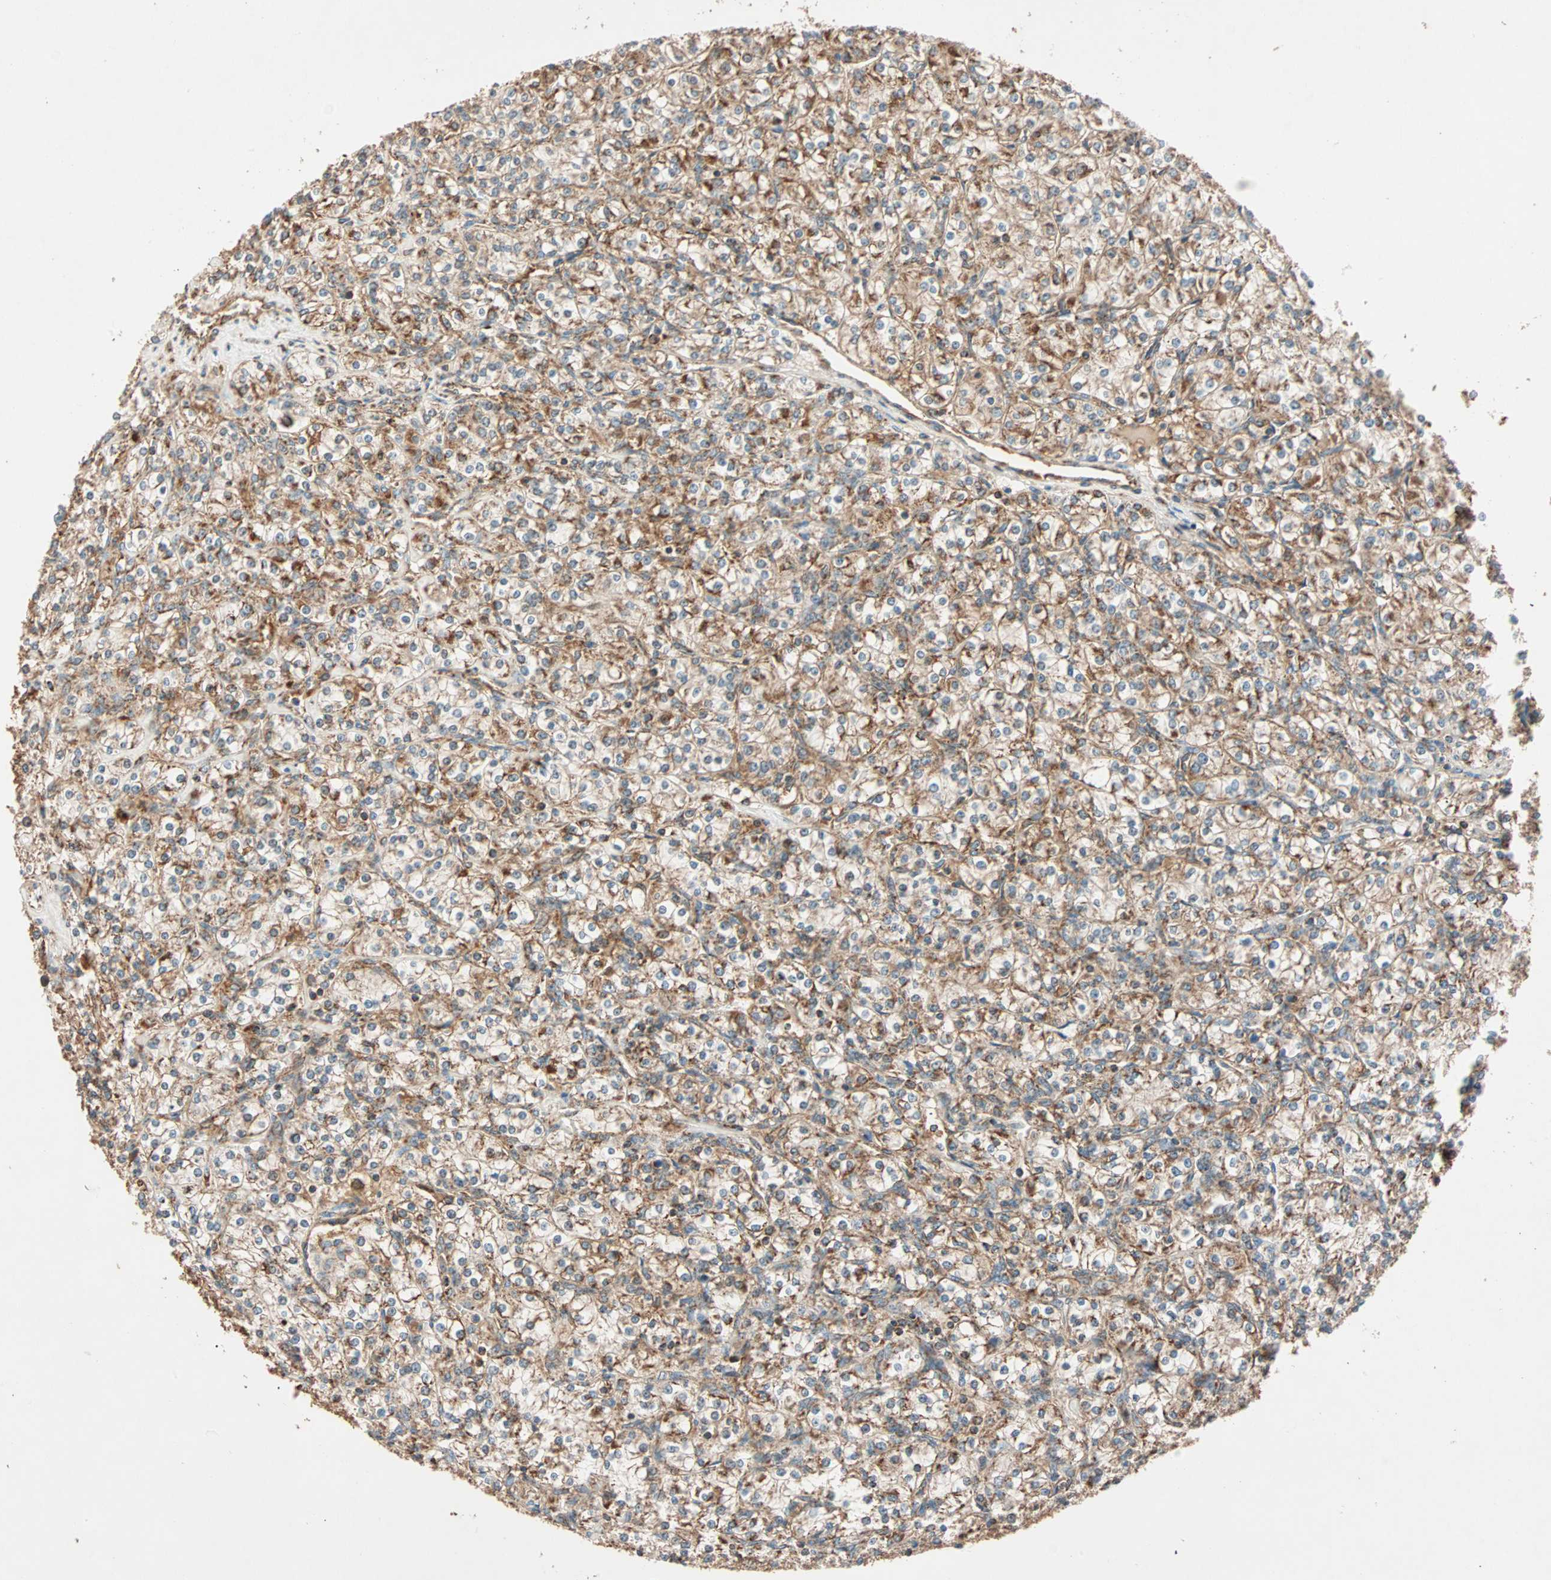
{"staining": {"intensity": "moderate", "quantity": ">75%", "location": "cytoplasmic/membranous"}, "tissue": "renal cancer", "cell_type": "Tumor cells", "image_type": "cancer", "snomed": [{"axis": "morphology", "description": "Adenocarcinoma, NOS"}, {"axis": "topography", "description": "Kidney"}], "caption": "Protein expression analysis of human renal cancer reveals moderate cytoplasmic/membranous expression in approximately >75% of tumor cells.", "gene": "MAPK1", "patient": {"sex": "male", "age": 77}}